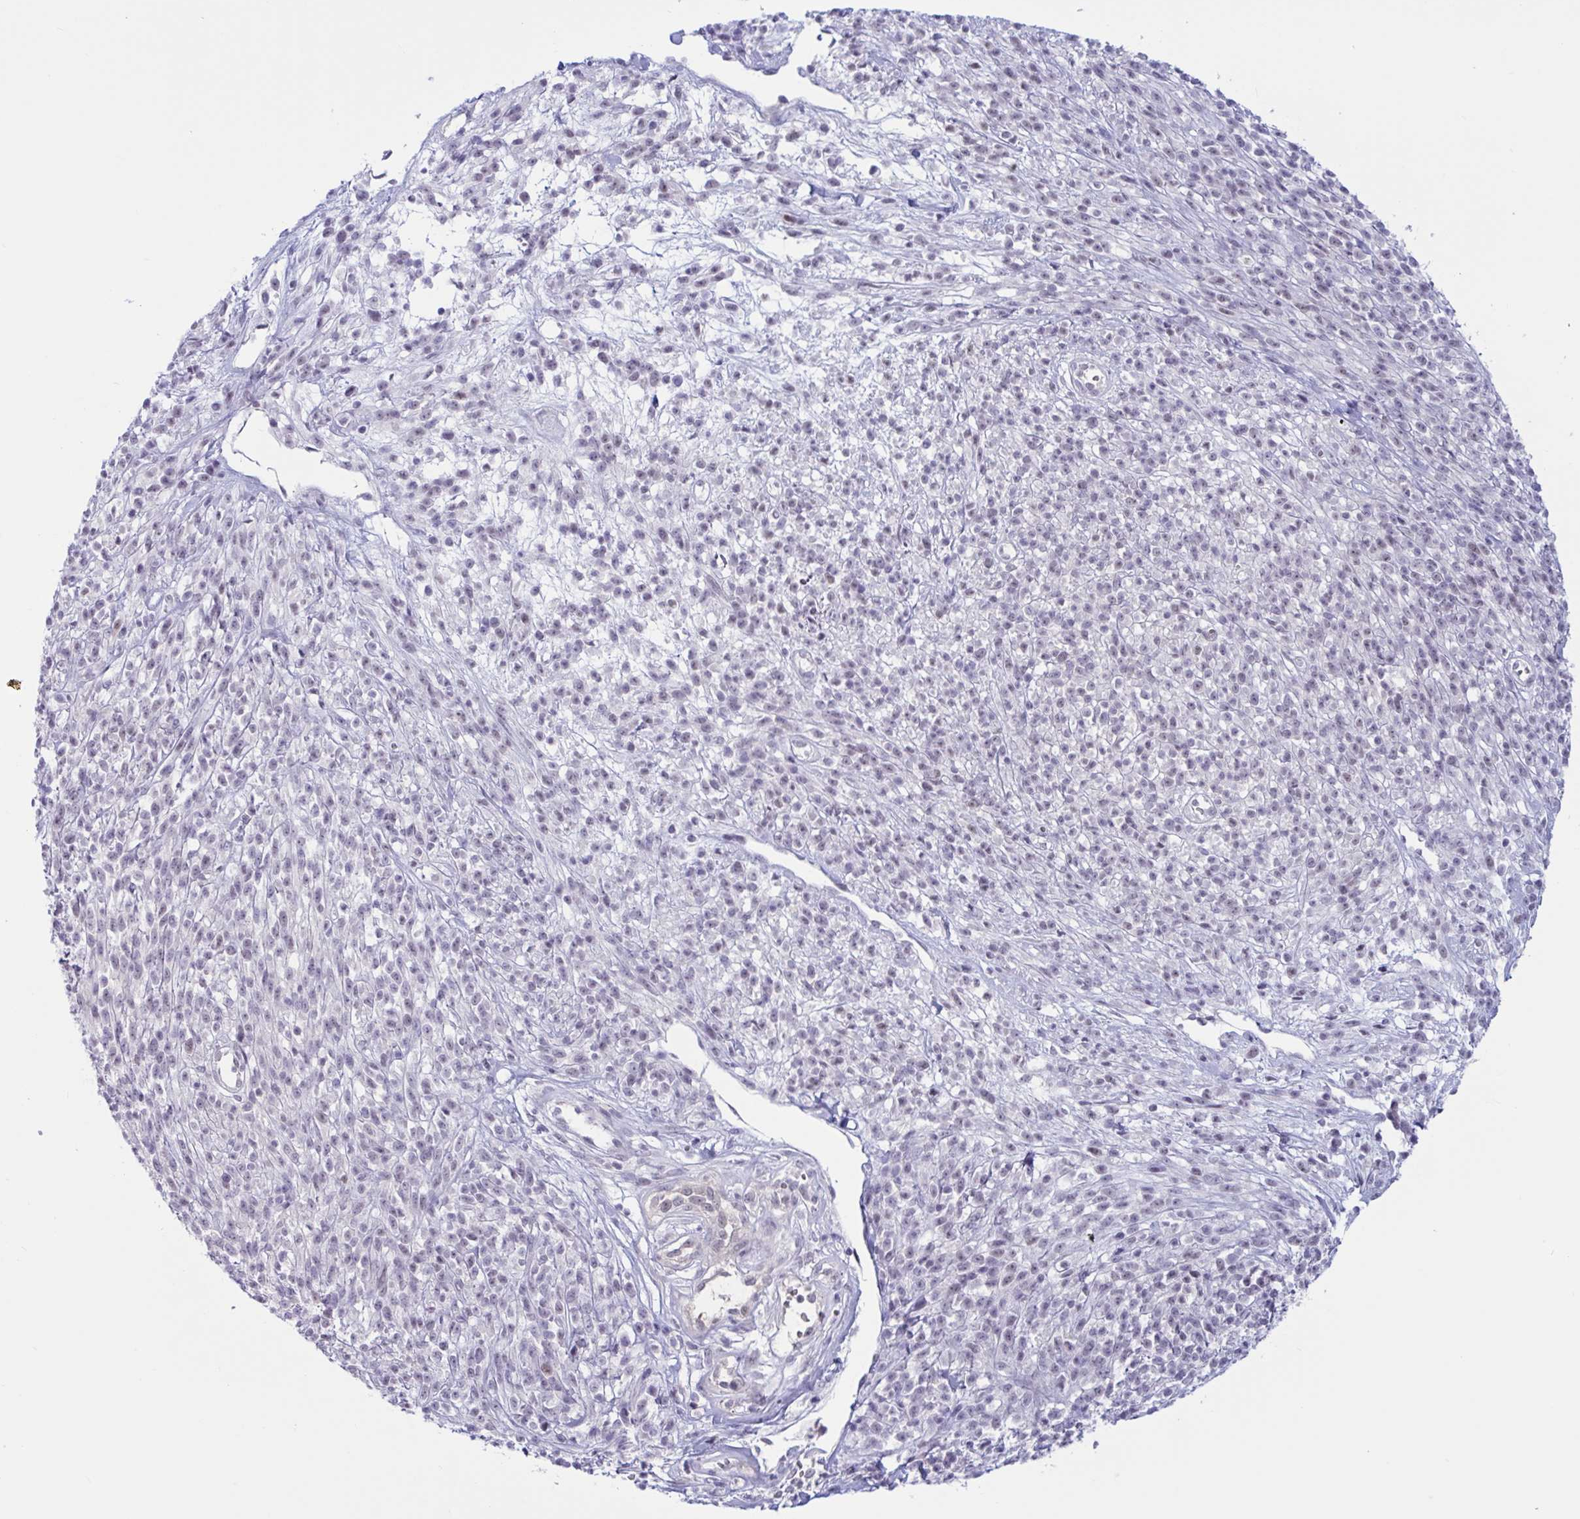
{"staining": {"intensity": "negative", "quantity": "none", "location": "none"}, "tissue": "melanoma", "cell_type": "Tumor cells", "image_type": "cancer", "snomed": [{"axis": "morphology", "description": "Malignant melanoma, NOS"}, {"axis": "topography", "description": "Skin"}, {"axis": "topography", "description": "Skin of trunk"}], "caption": "This is an immunohistochemistry (IHC) photomicrograph of human malignant melanoma. There is no positivity in tumor cells.", "gene": "TSN", "patient": {"sex": "male", "age": 74}}